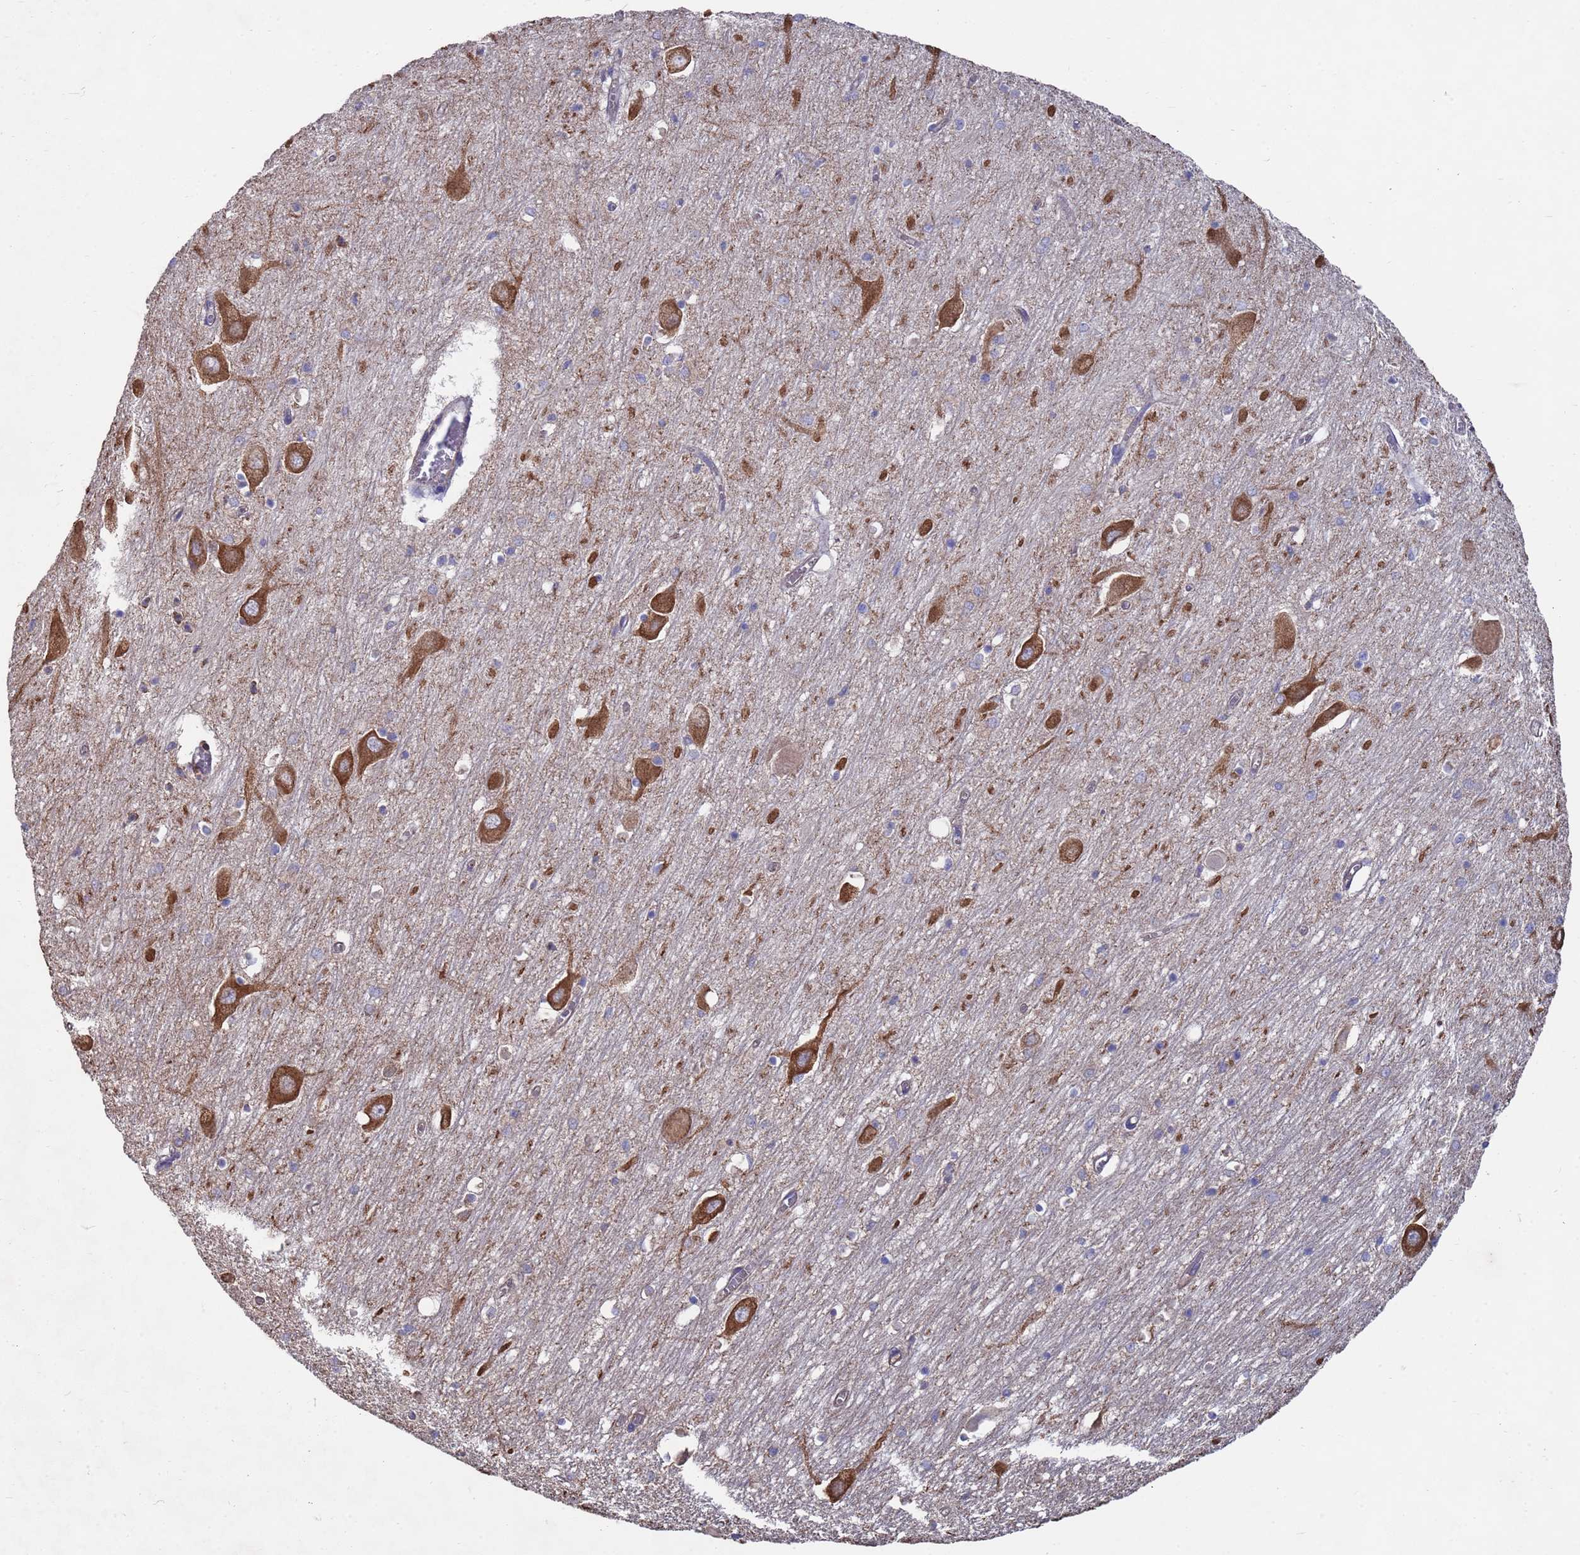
{"staining": {"intensity": "weak", "quantity": "<25%", "location": "cytoplasmic/membranous"}, "tissue": "hippocampus", "cell_type": "Glial cells", "image_type": "normal", "snomed": [{"axis": "morphology", "description": "Normal tissue, NOS"}, {"axis": "topography", "description": "Hippocampus"}], "caption": "This is an immunohistochemistry (IHC) micrograph of unremarkable human hippocampus. There is no expression in glial cells.", "gene": "PYCR1", "patient": {"sex": "male", "age": 70}}